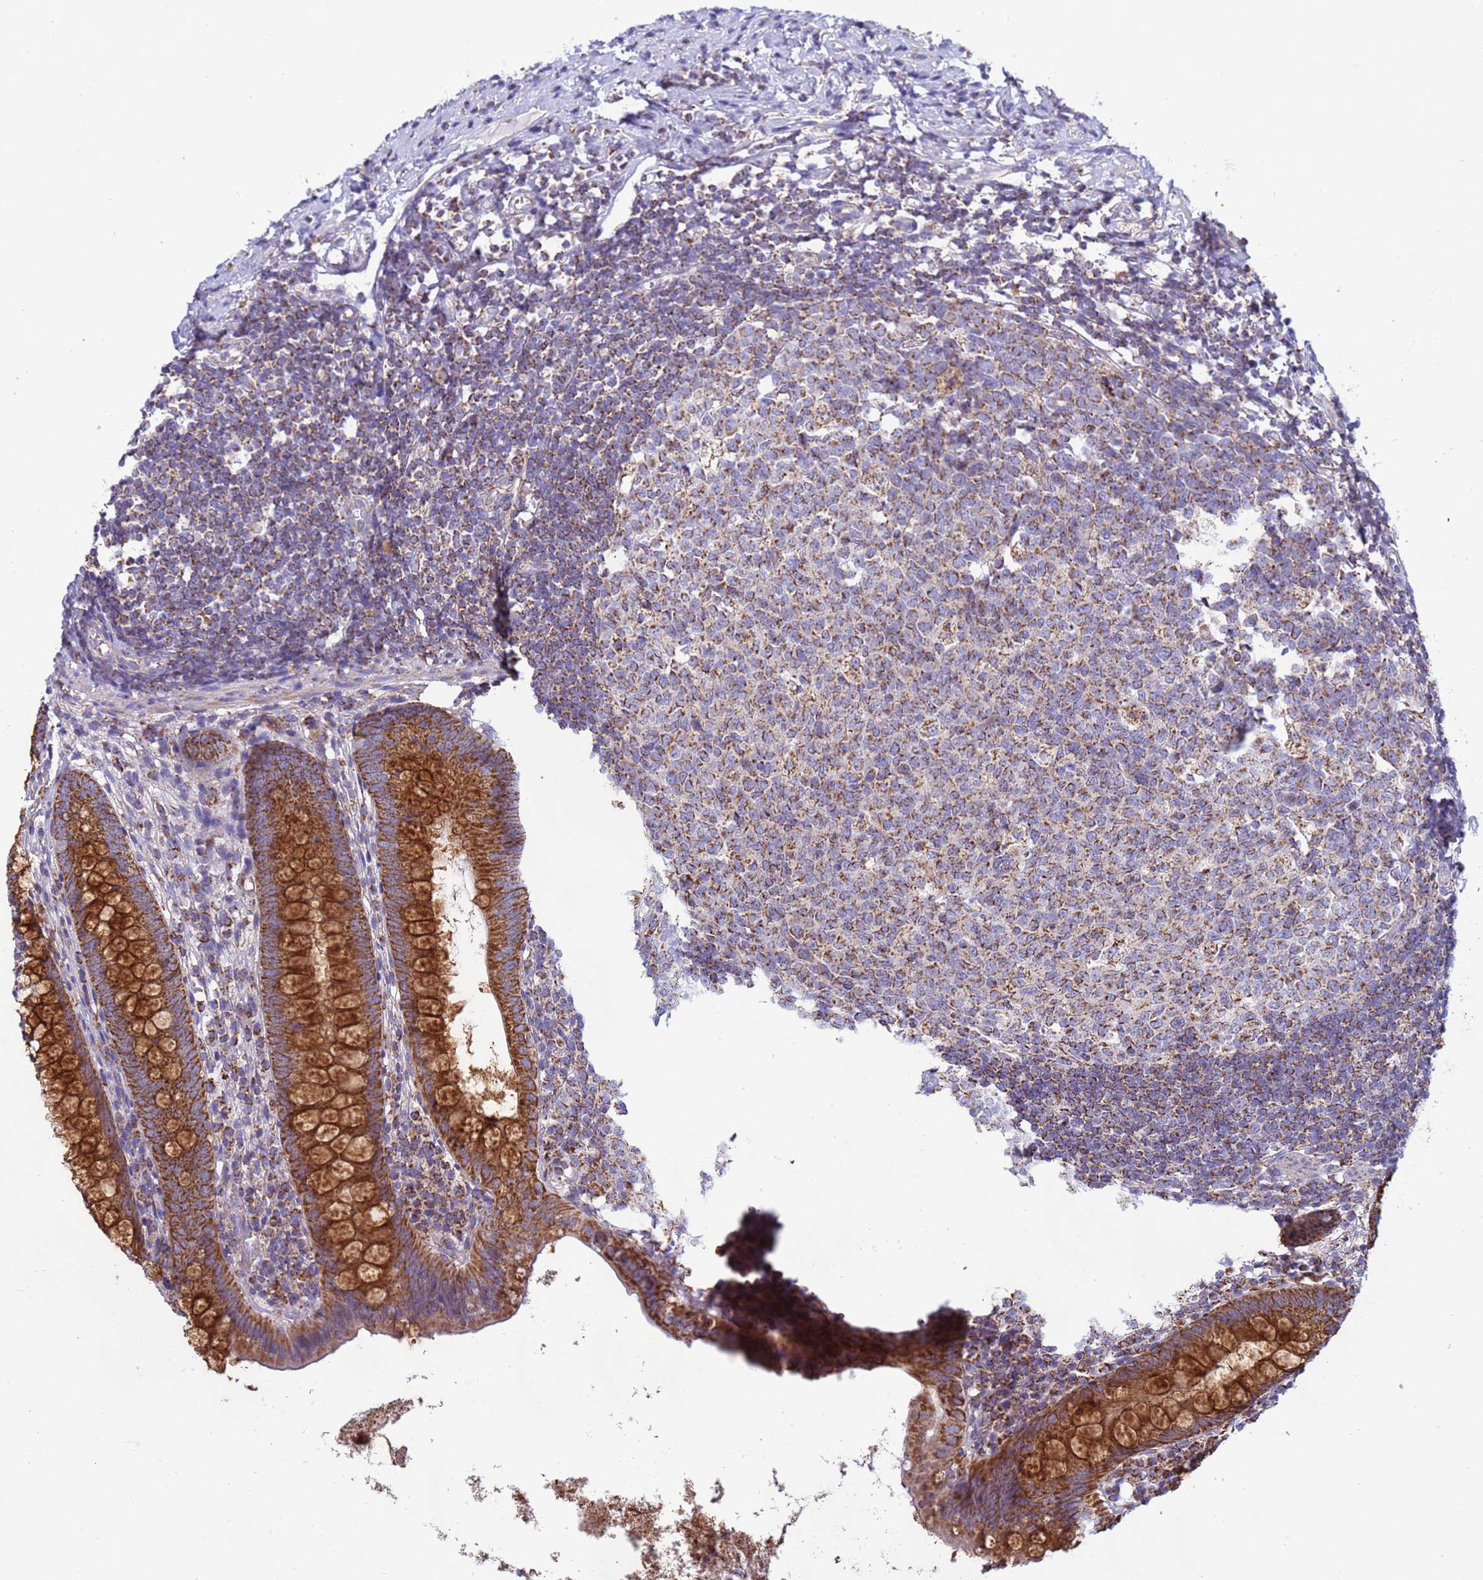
{"staining": {"intensity": "strong", "quantity": ">75%", "location": "cytoplasmic/membranous"}, "tissue": "appendix", "cell_type": "Glandular cells", "image_type": "normal", "snomed": [{"axis": "morphology", "description": "Normal tissue, NOS"}, {"axis": "topography", "description": "Appendix"}], "caption": "Human appendix stained with a brown dye exhibits strong cytoplasmic/membranous positive positivity in approximately >75% of glandular cells.", "gene": "COQ4", "patient": {"sex": "female", "age": 51}}